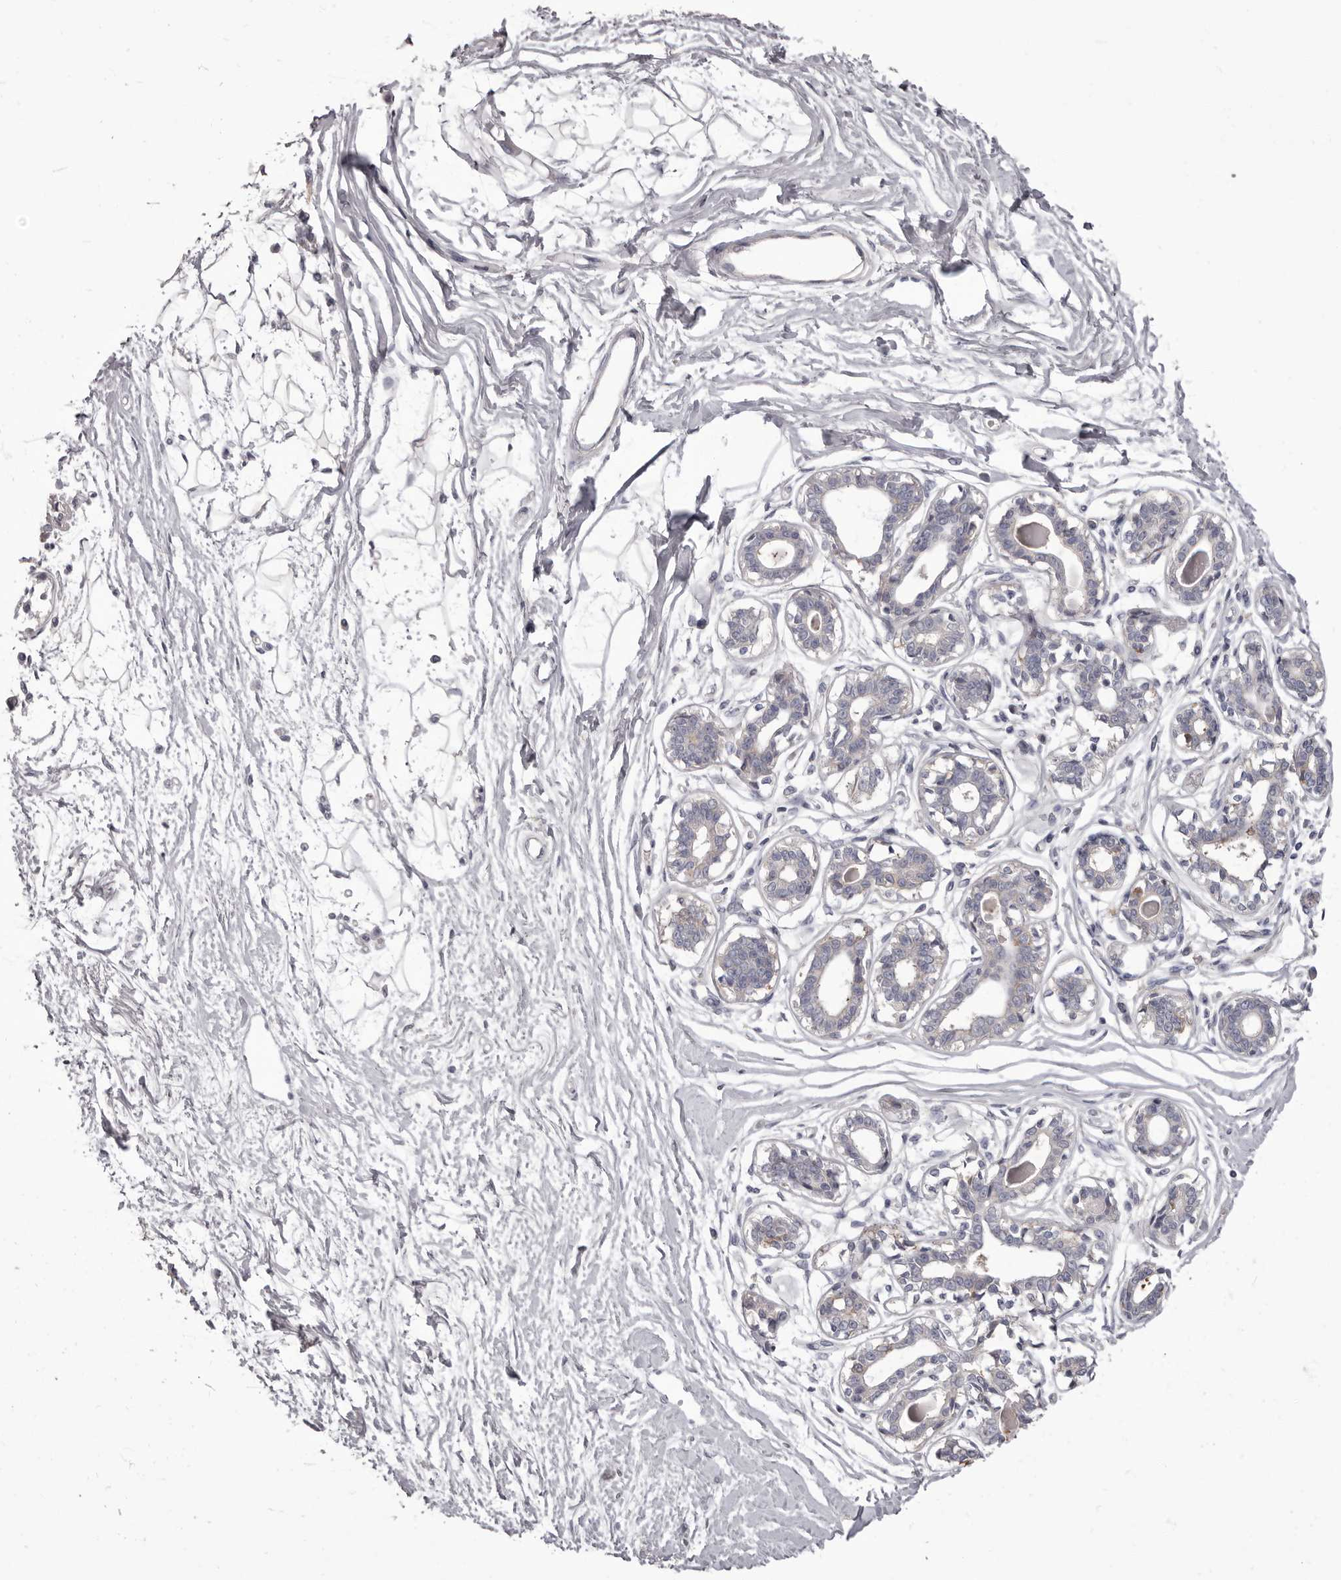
{"staining": {"intensity": "negative", "quantity": "none", "location": "none"}, "tissue": "breast", "cell_type": "Adipocytes", "image_type": "normal", "snomed": [{"axis": "morphology", "description": "Normal tissue, NOS"}, {"axis": "topography", "description": "Breast"}], "caption": "A photomicrograph of breast stained for a protein displays no brown staining in adipocytes.", "gene": "APEH", "patient": {"sex": "female", "age": 45}}